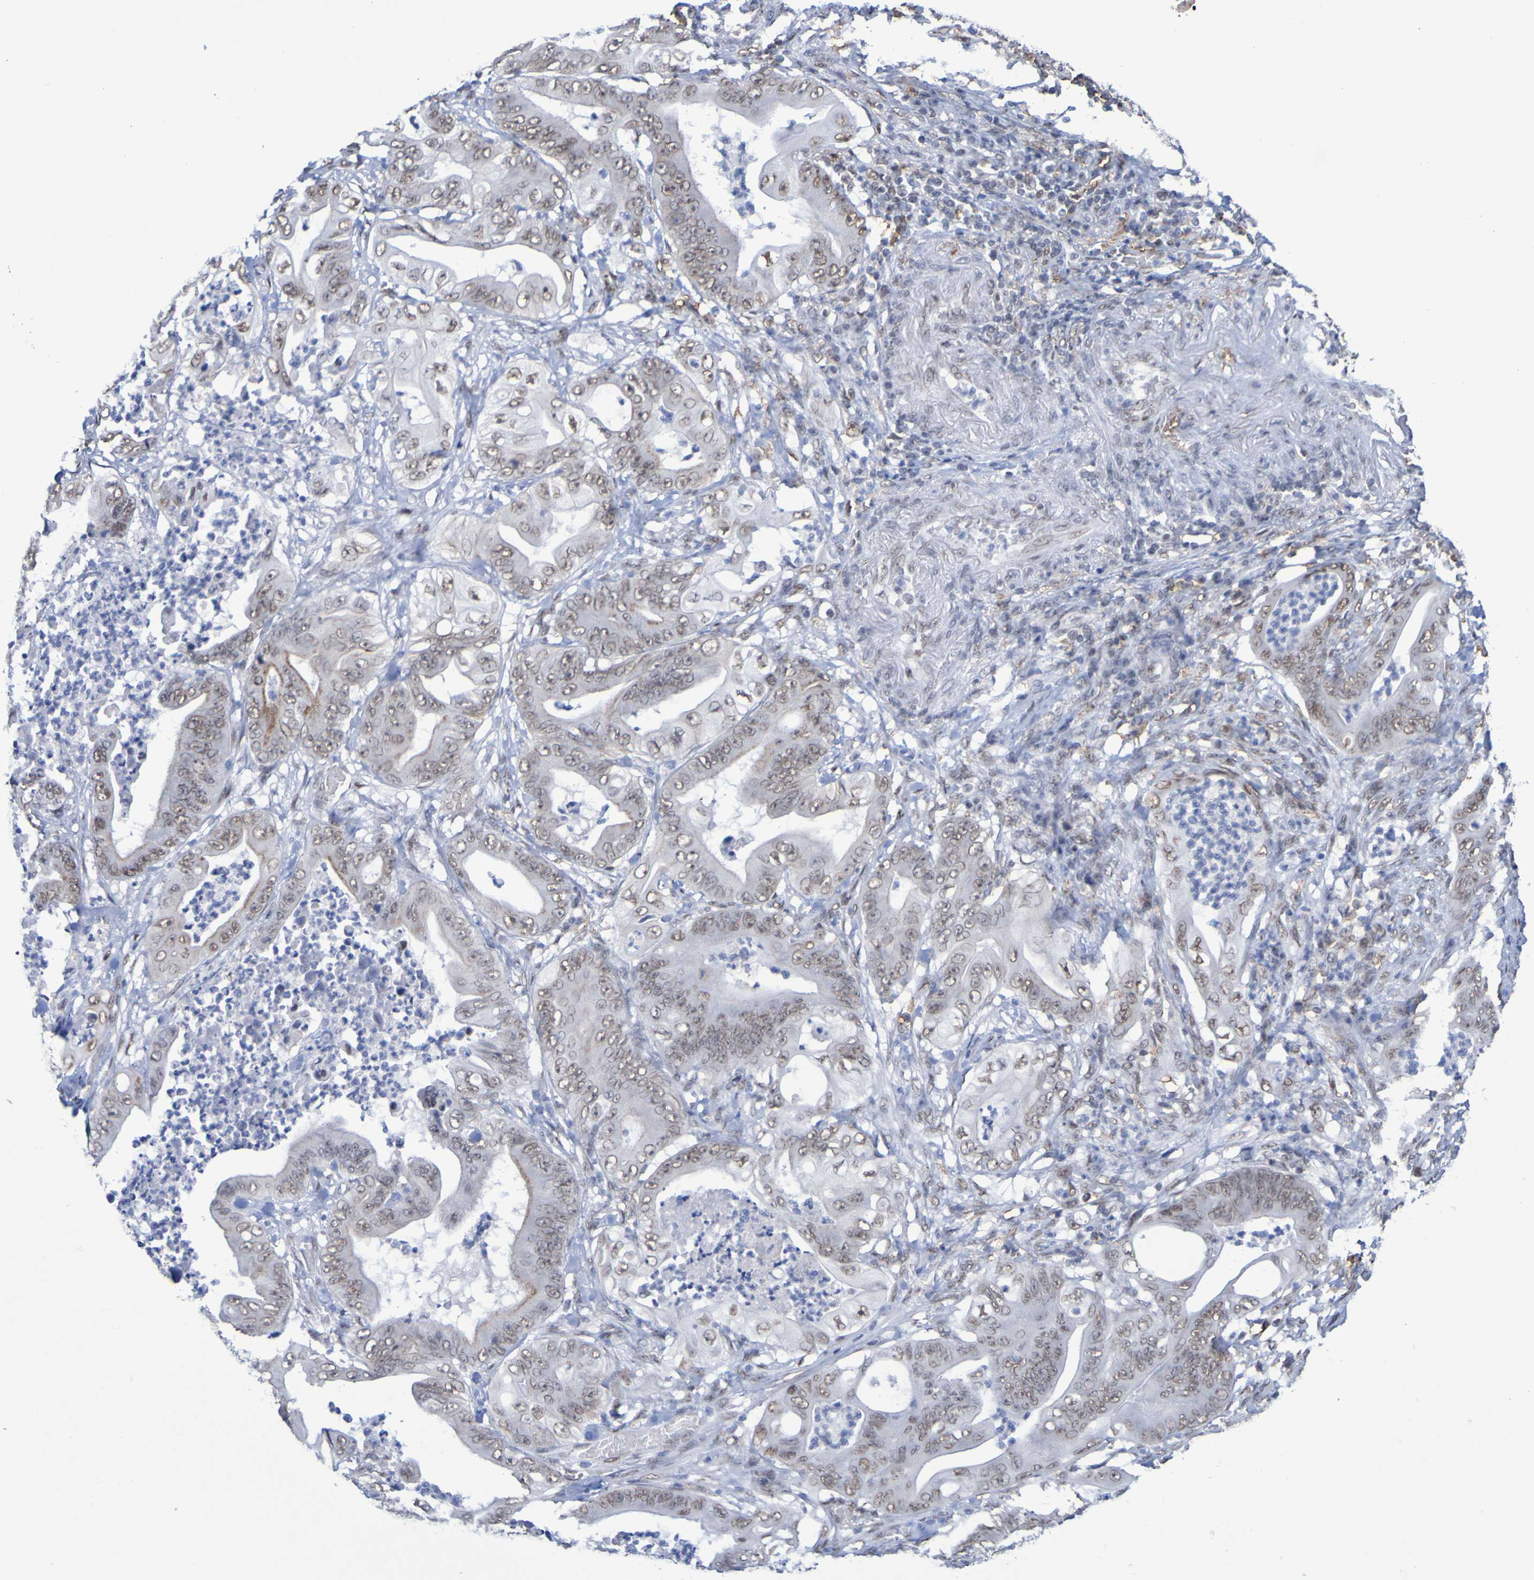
{"staining": {"intensity": "weak", "quantity": ">75%", "location": "nuclear"}, "tissue": "stomach cancer", "cell_type": "Tumor cells", "image_type": "cancer", "snomed": [{"axis": "morphology", "description": "Adenocarcinoma, NOS"}, {"axis": "topography", "description": "Stomach"}], "caption": "The histopathology image displays immunohistochemical staining of stomach cancer. There is weak nuclear staining is seen in approximately >75% of tumor cells.", "gene": "MRTFB", "patient": {"sex": "female", "age": 73}}